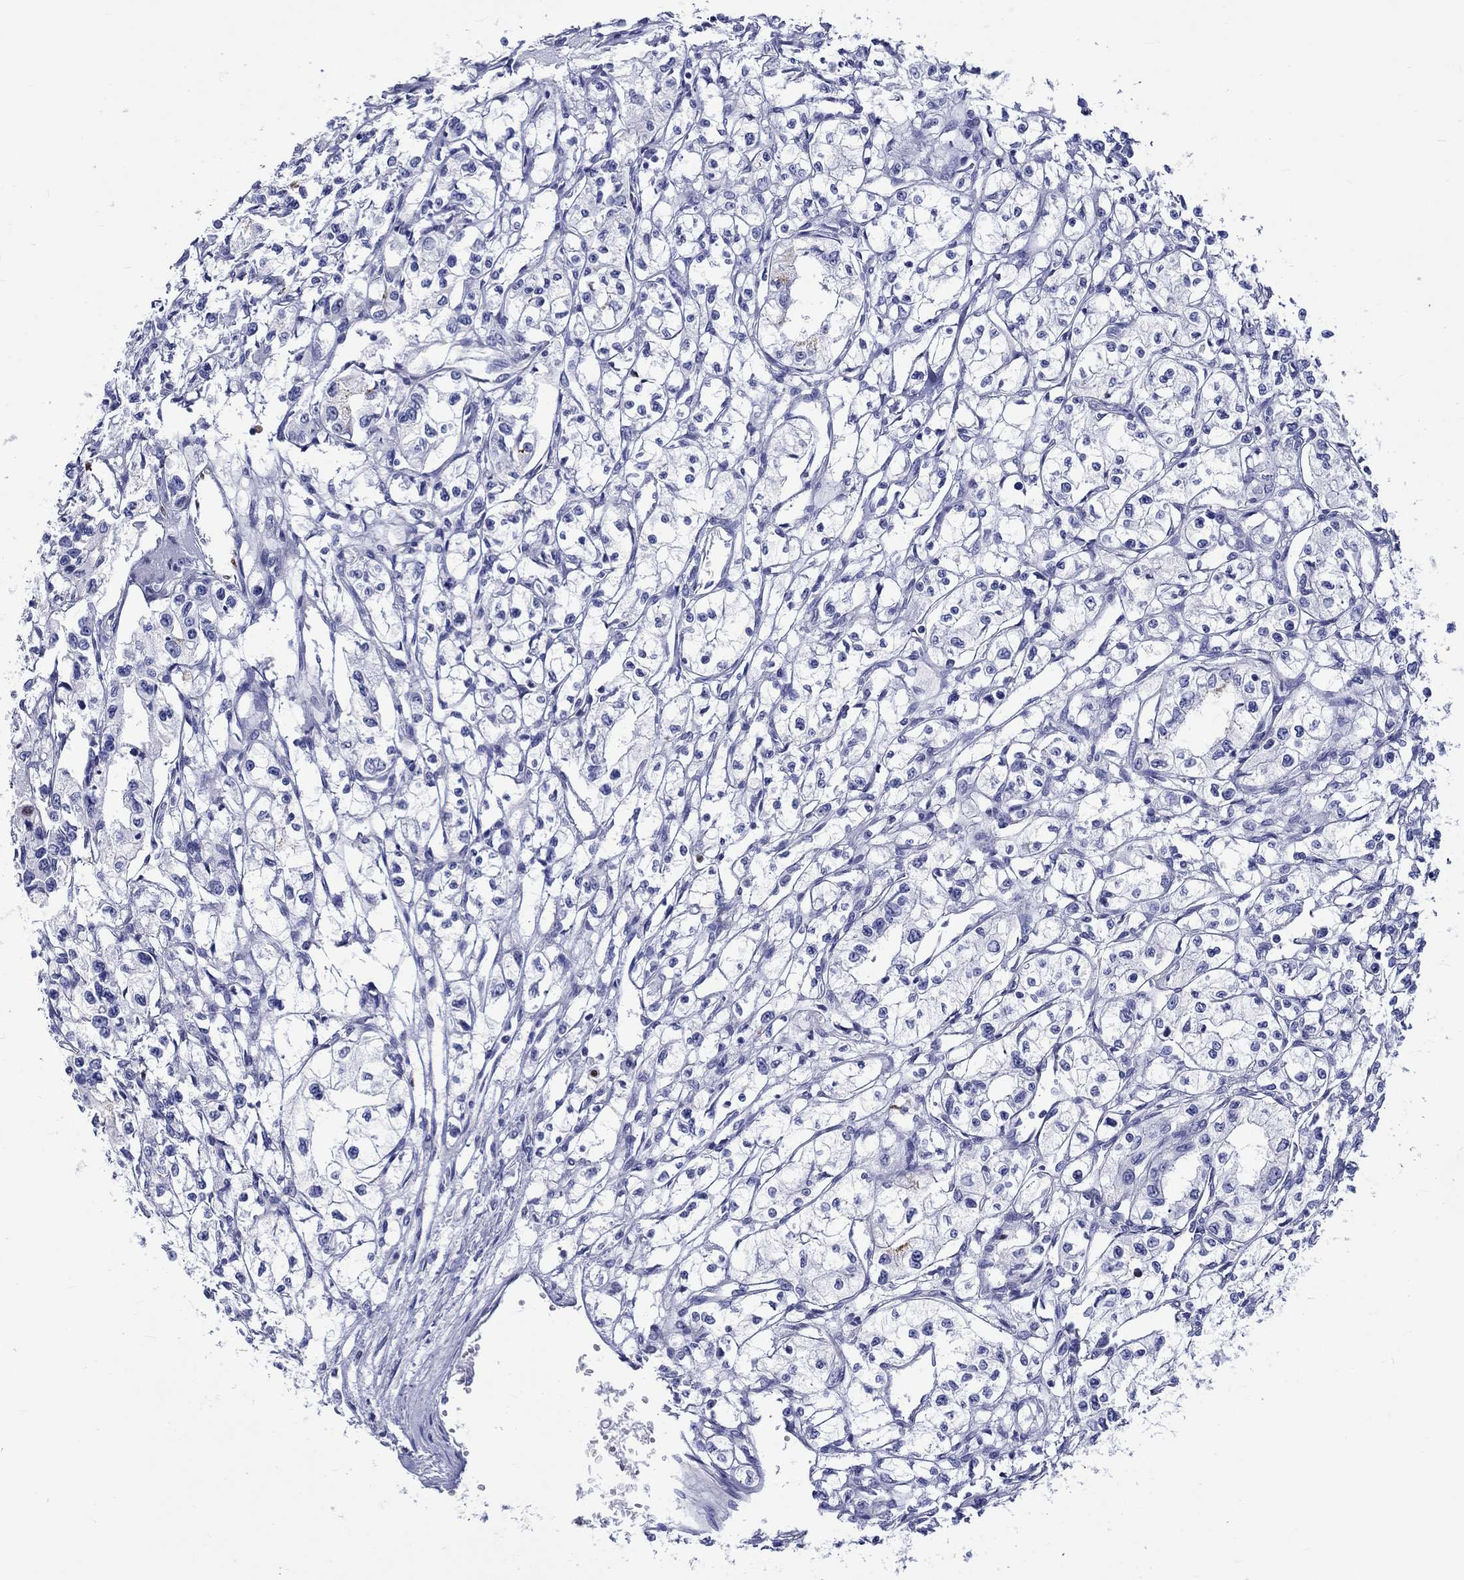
{"staining": {"intensity": "negative", "quantity": "none", "location": "none"}, "tissue": "renal cancer", "cell_type": "Tumor cells", "image_type": "cancer", "snomed": [{"axis": "morphology", "description": "Adenocarcinoma, NOS"}, {"axis": "topography", "description": "Kidney"}], "caption": "This is a image of immunohistochemistry (IHC) staining of renal cancer (adenocarcinoma), which shows no expression in tumor cells.", "gene": "SH2D7", "patient": {"sex": "male", "age": 56}}